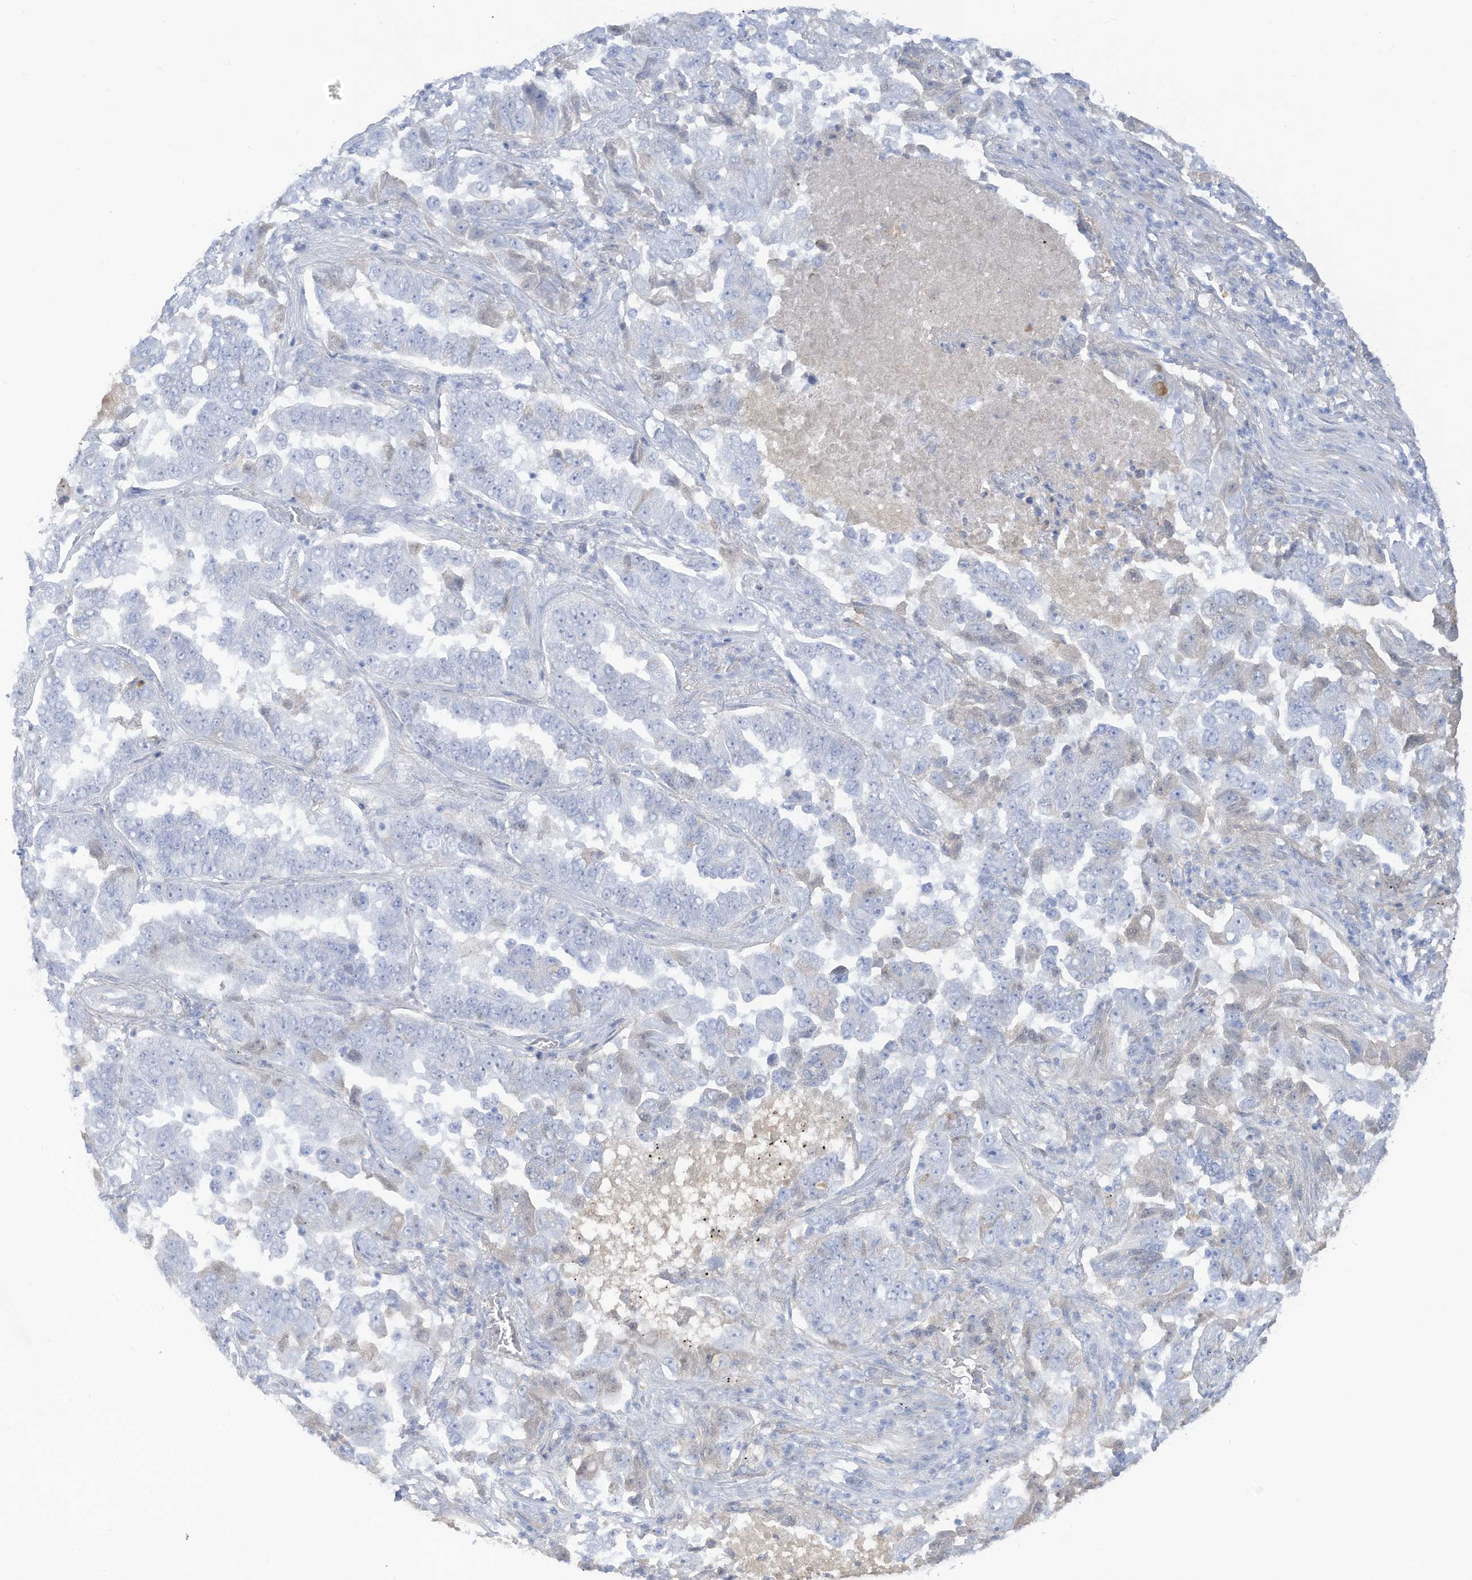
{"staining": {"intensity": "negative", "quantity": "none", "location": "none"}, "tissue": "lung cancer", "cell_type": "Tumor cells", "image_type": "cancer", "snomed": [{"axis": "morphology", "description": "Adenocarcinoma, NOS"}, {"axis": "topography", "description": "Lung"}], "caption": "Immunohistochemical staining of human lung cancer demonstrates no significant staining in tumor cells. (DAB (3,3'-diaminobenzidine) immunohistochemistry visualized using brightfield microscopy, high magnification).", "gene": "HSD17B13", "patient": {"sex": "female", "age": 51}}